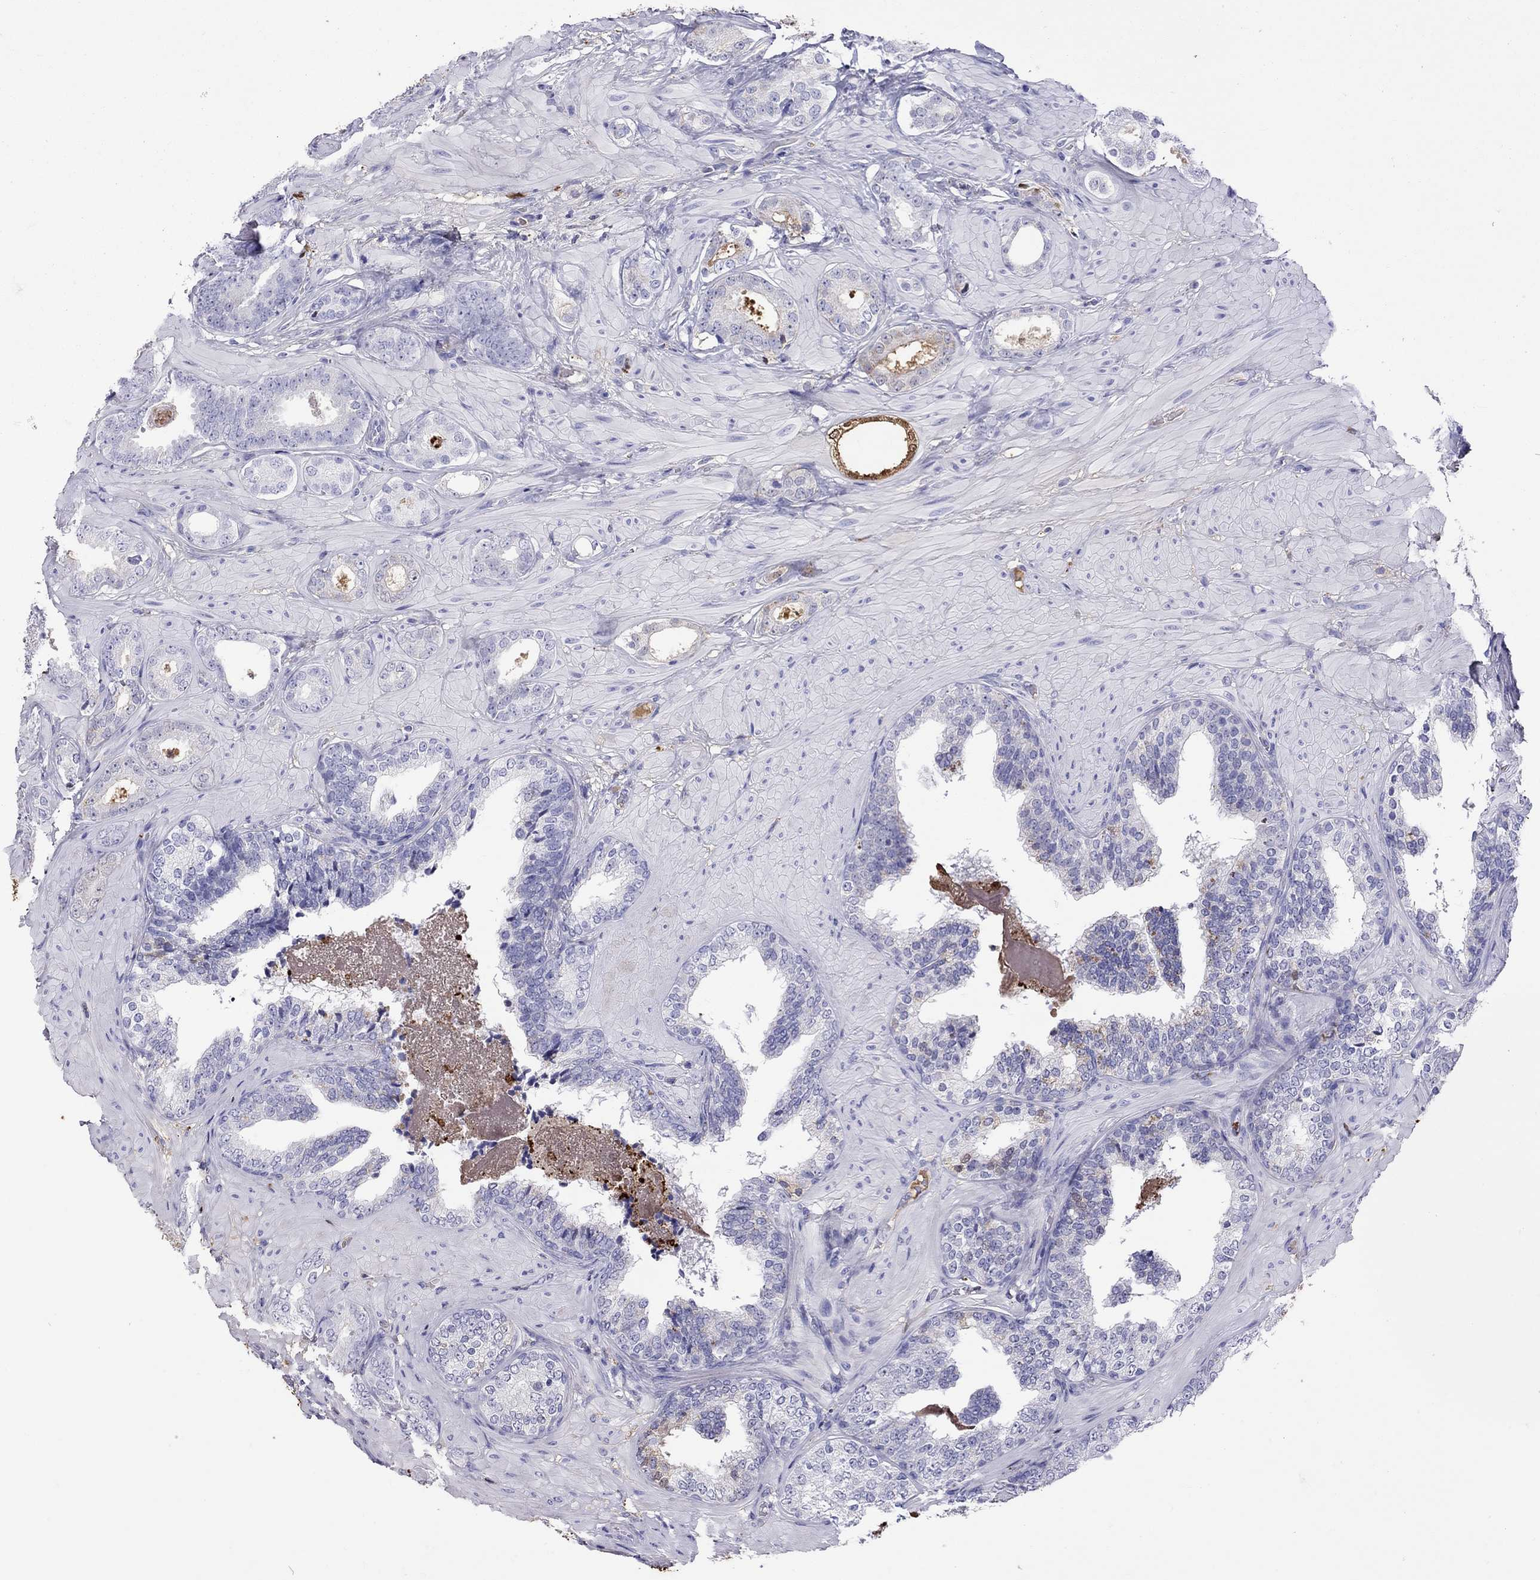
{"staining": {"intensity": "negative", "quantity": "none", "location": "none"}, "tissue": "prostate cancer", "cell_type": "Tumor cells", "image_type": "cancer", "snomed": [{"axis": "morphology", "description": "Adenocarcinoma, Low grade"}, {"axis": "topography", "description": "Prostate"}], "caption": "A high-resolution micrograph shows immunohistochemistry (IHC) staining of prostate cancer (low-grade adenocarcinoma), which exhibits no significant positivity in tumor cells.", "gene": "SERPINA3", "patient": {"sex": "male", "age": 60}}